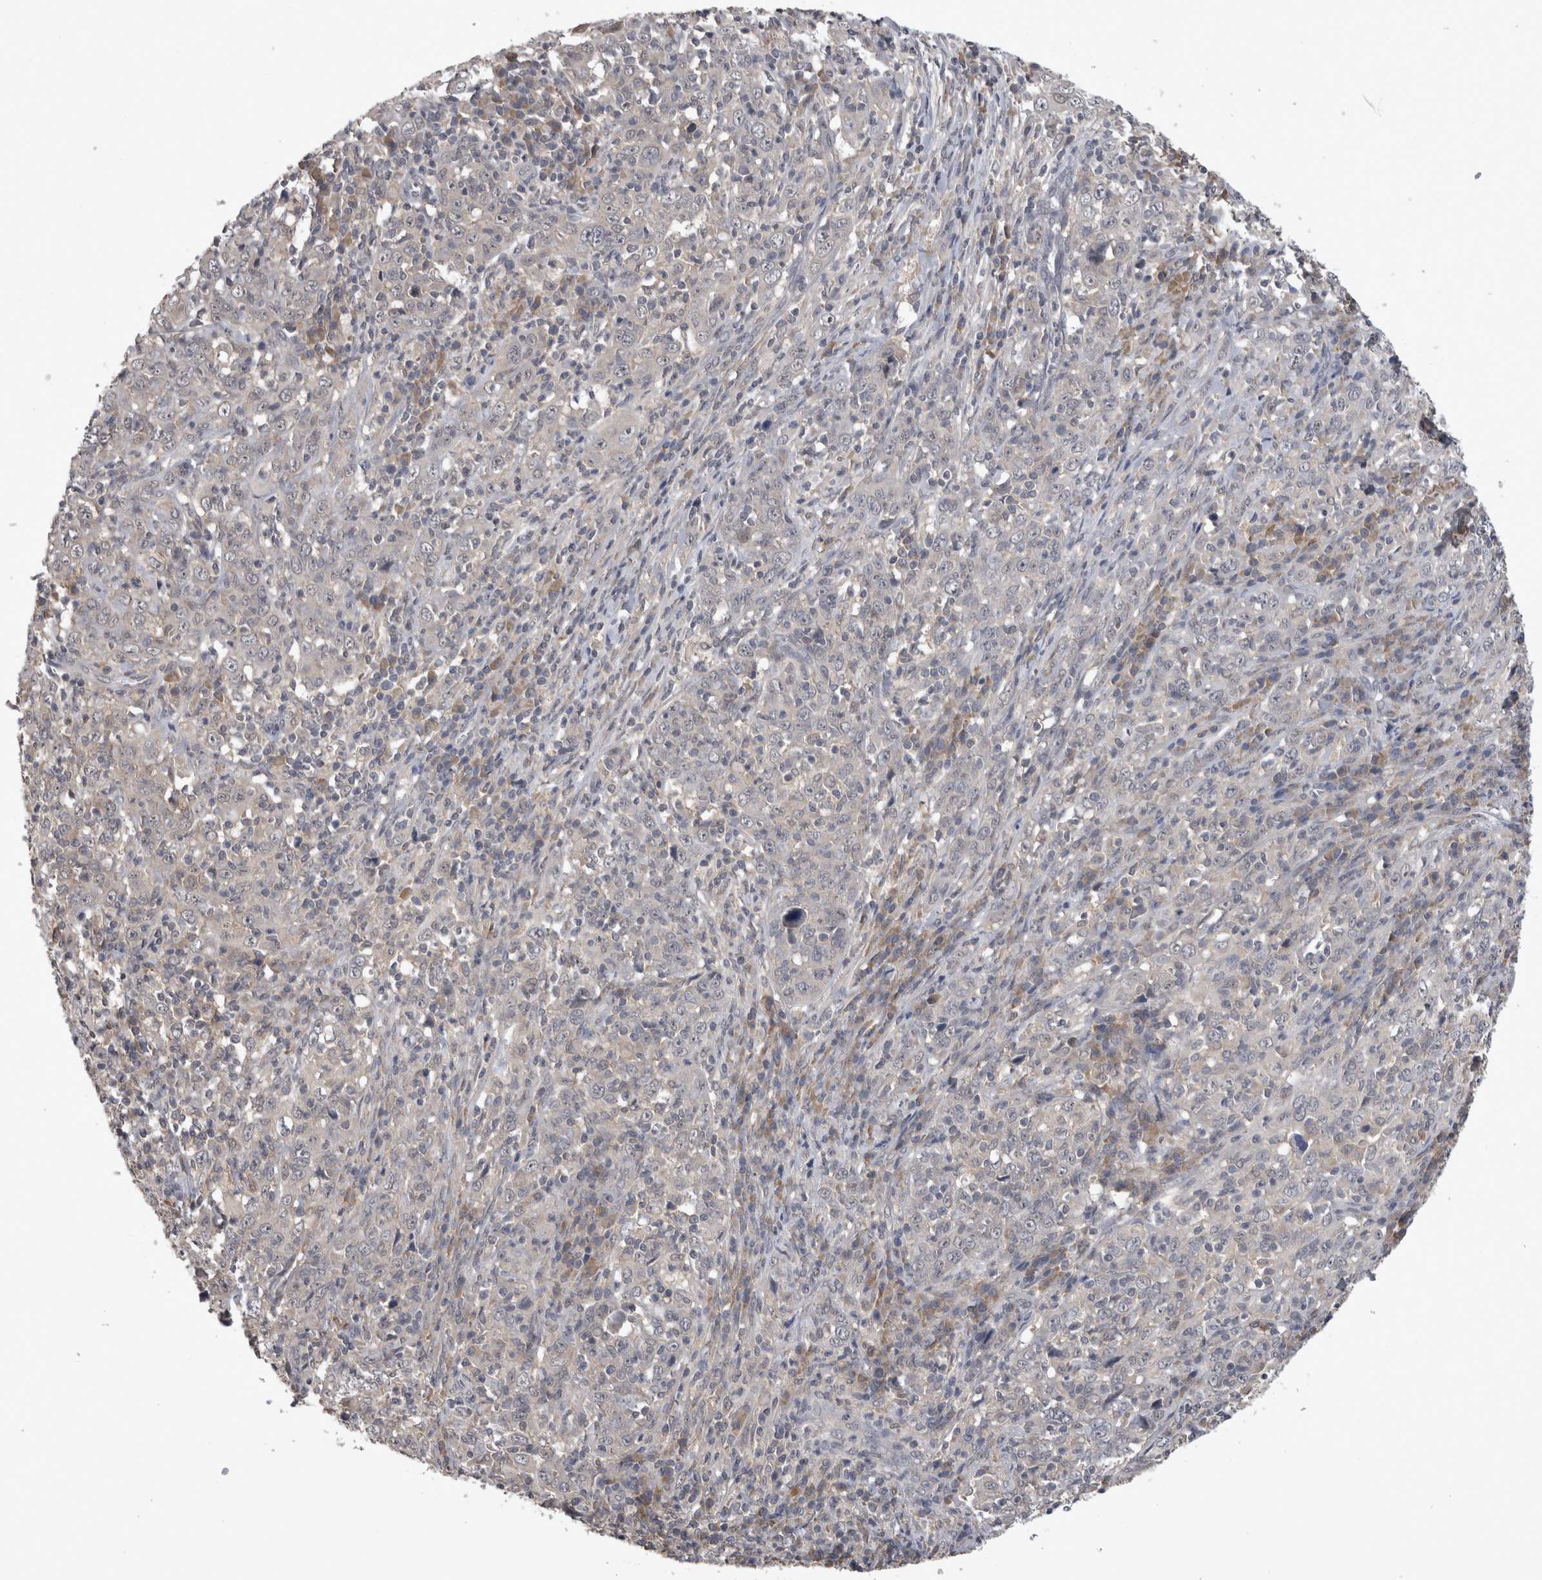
{"staining": {"intensity": "negative", "quantity": "none", "location": "none"}, "tissue": "cervical cancer", "cell_type": "Tumor cells", "image_type": "cancer", "snomed": [{"axis": "morphology", "description": "Squamous cell carcinoma, NOS"}, {"axis": "topography", "description": "Cervix"}], "caption": "Human cervical cancer stained for a protein using immunohistochemistry (IHC) exhibits no expression in tumor cells.", "gene": "ZNF114", "patient": {"sex": "female", "age": 46}}